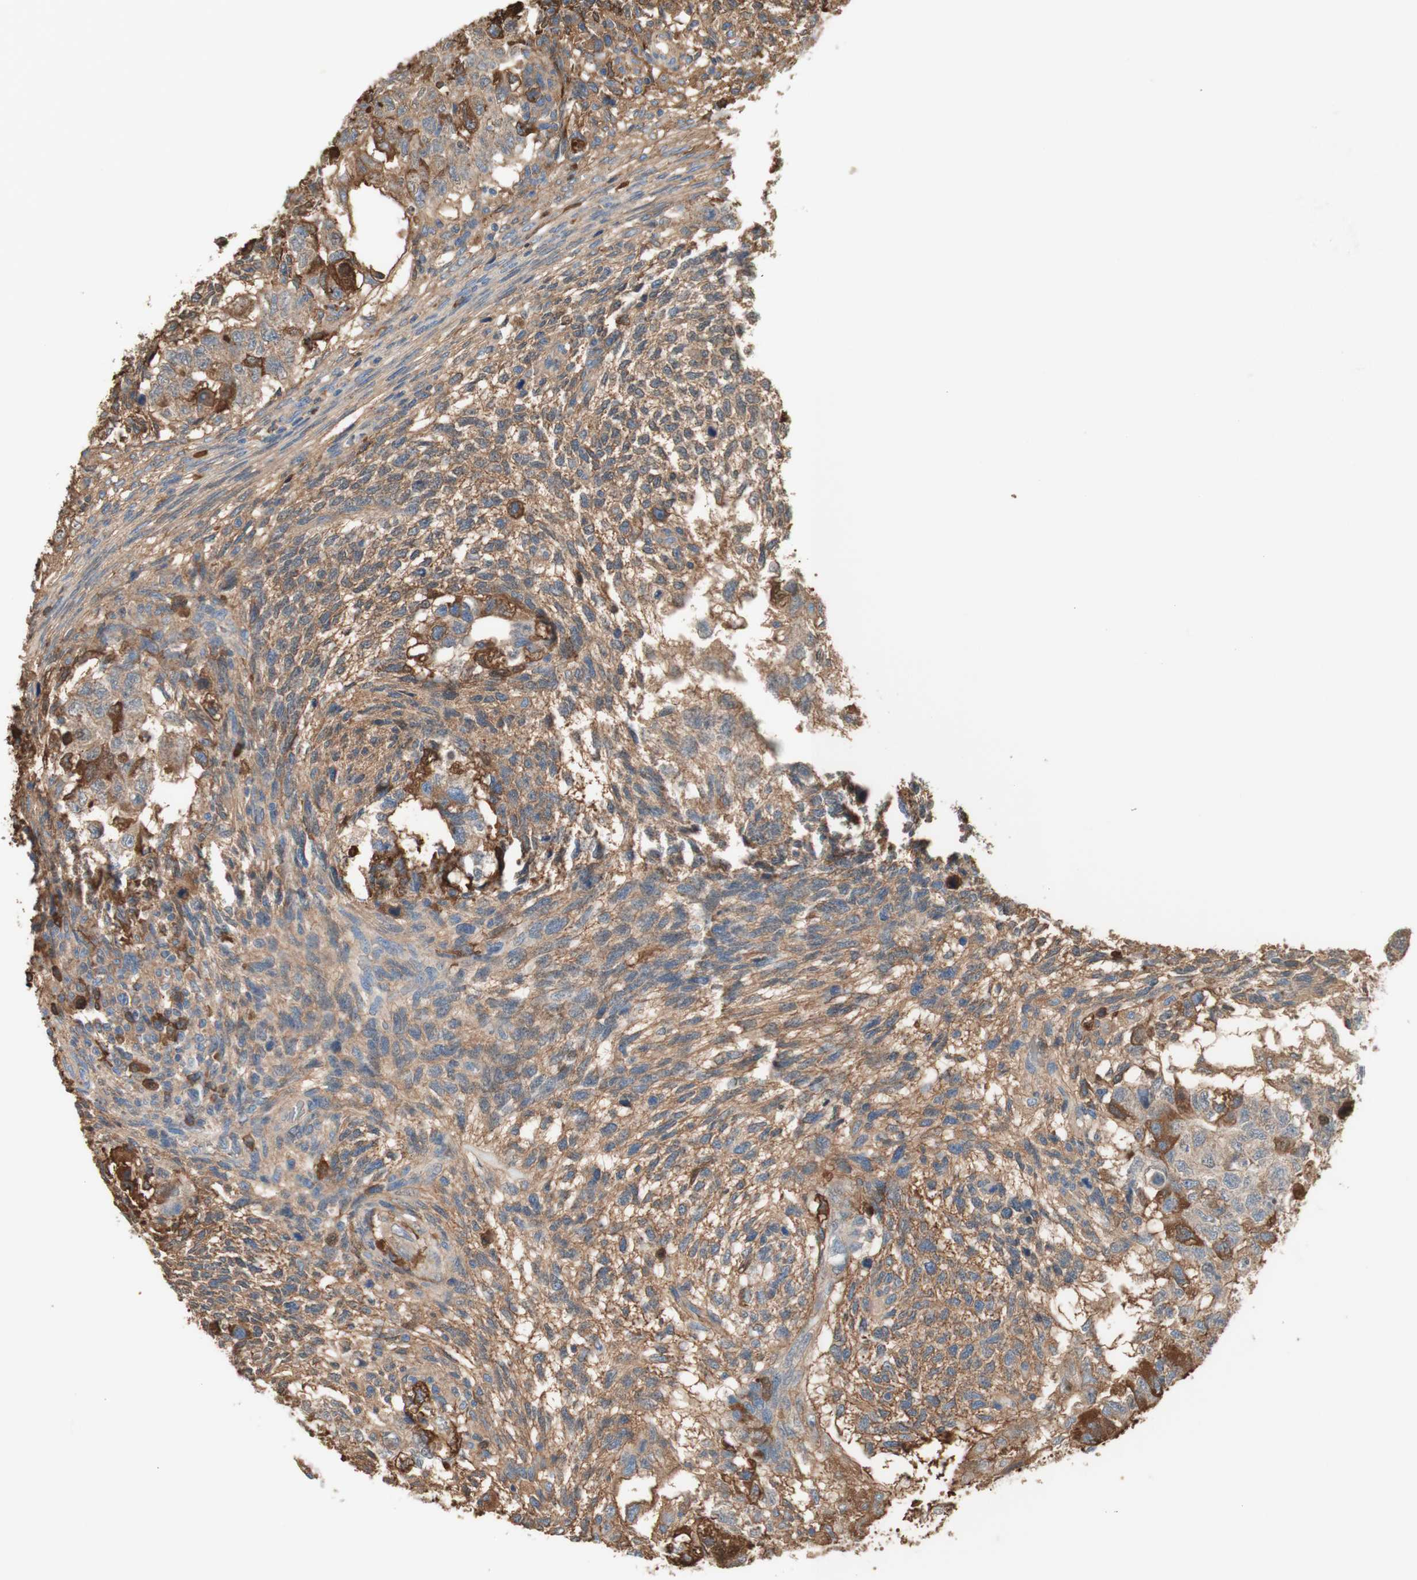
{"staining": {"intensity": "moderate", "quantity": ">75%", "location": "none"}, "tissue": "testis cancer", "cell_type": "Tumor cells", "image_type": "cancer", "snomed": [{"axis": "morphology", "description": "Normal tissue, NOS"}, {"axis": "morphology", "description": "Carcinoma, Embryonal, NOS"}, {"axis": "topography", "description": "Testis"}], "caption": "Human testis cancer (embryonal carcinoma) stained with a brown dye reveals moderate None positive expression in about >75% of tumor cells.", "gene": "KNG1", "patient": {"sex": "male", "age": 36}}